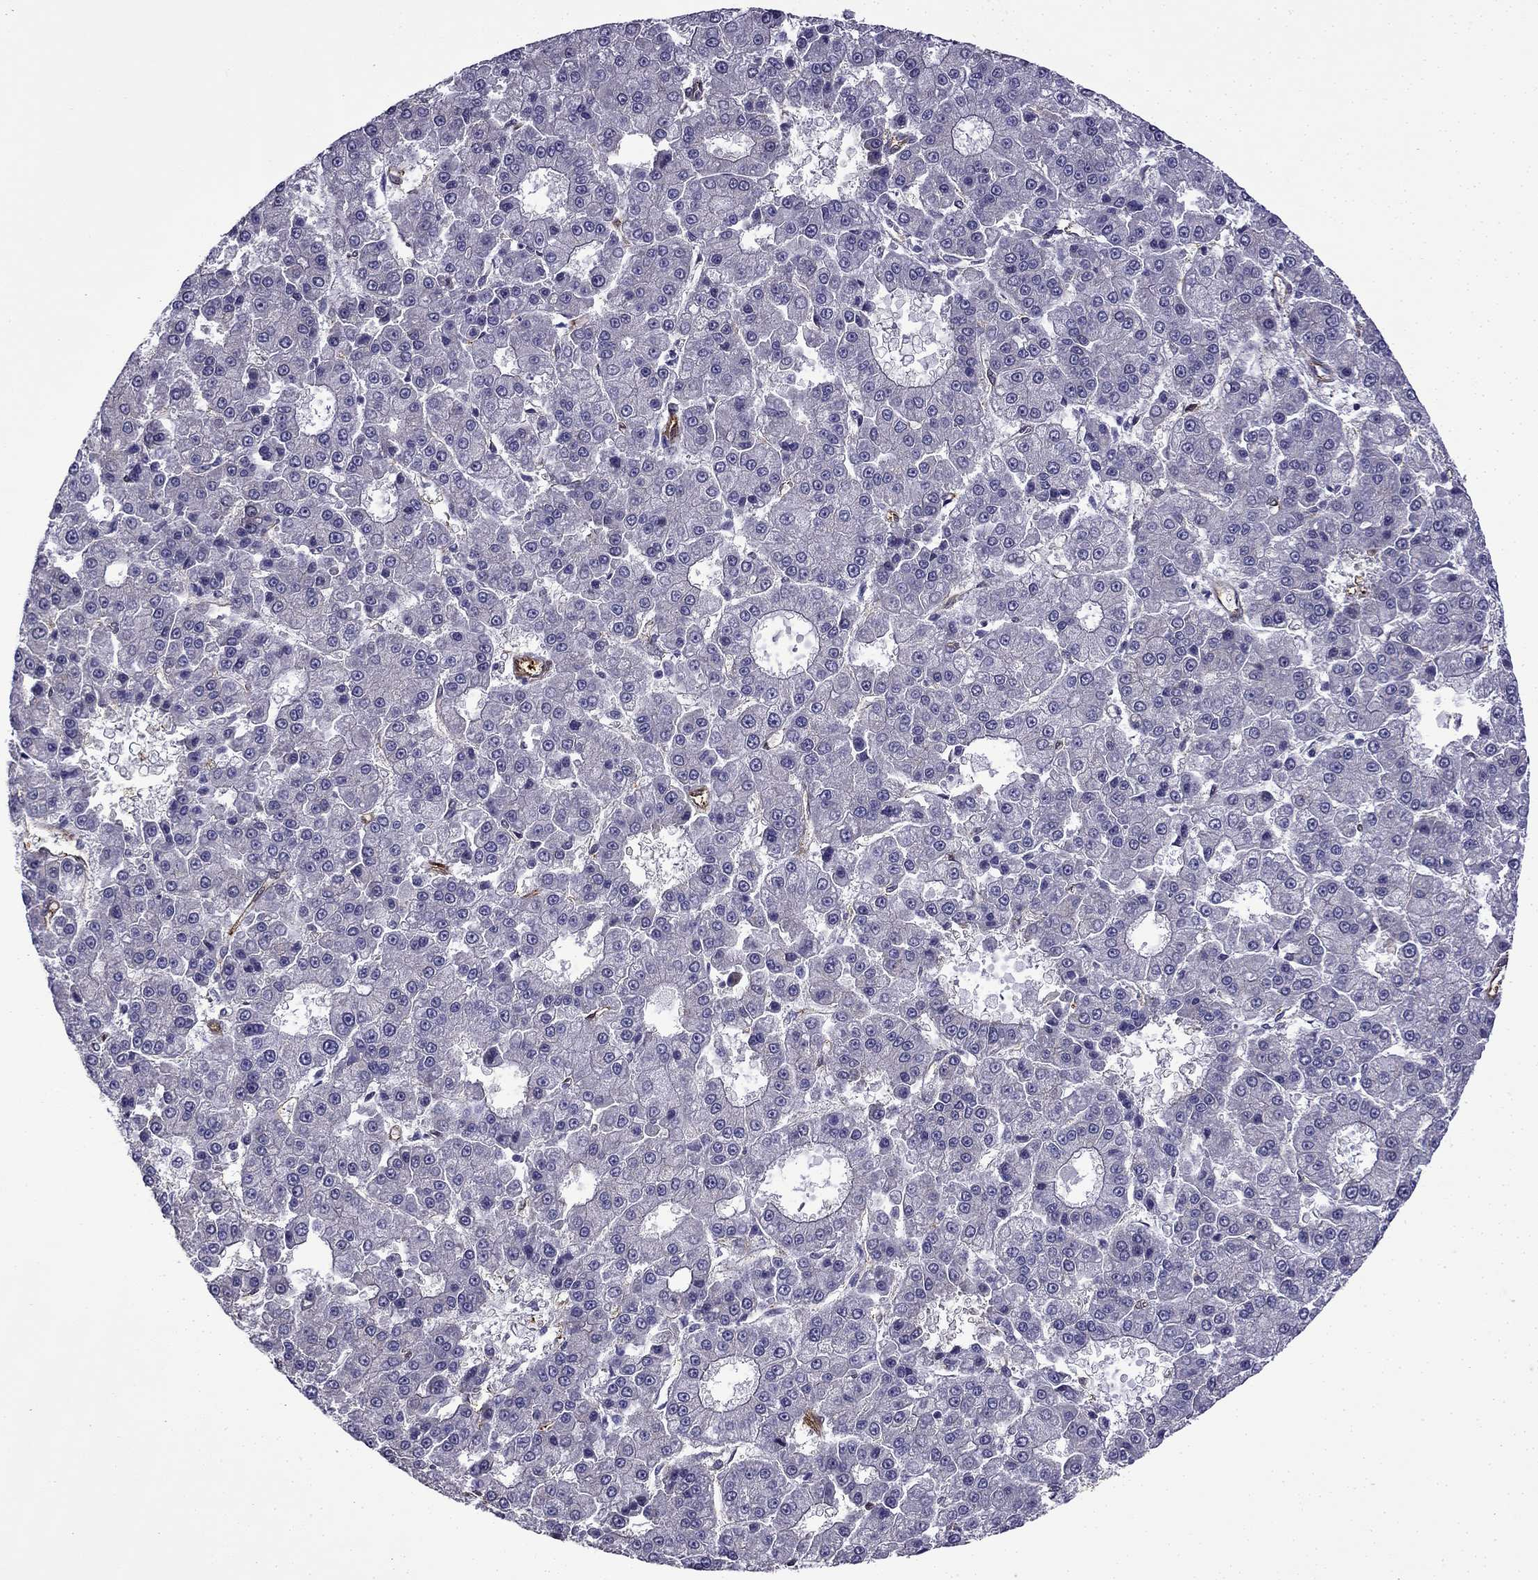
{"staining": {"intensity": "negative", "quantity": "none", "location": "none"}, "tissue": "liver cancer", "cell_type": "Tumor cells", "image_type": "cancer", "snomed": [{"axis": "morphology", "description": "Carcinoma, Hepatocellular, NOS"}, {"axis": "topography", "description": "Liver"}], "caption": "A high-resolution image shows immunohistochemistry (IHC) staining of liver cancer, which exhibits no significant positivity in tumor cells.", "gene": "MAP4", "patient": {"sex": "male", "age": 70}}